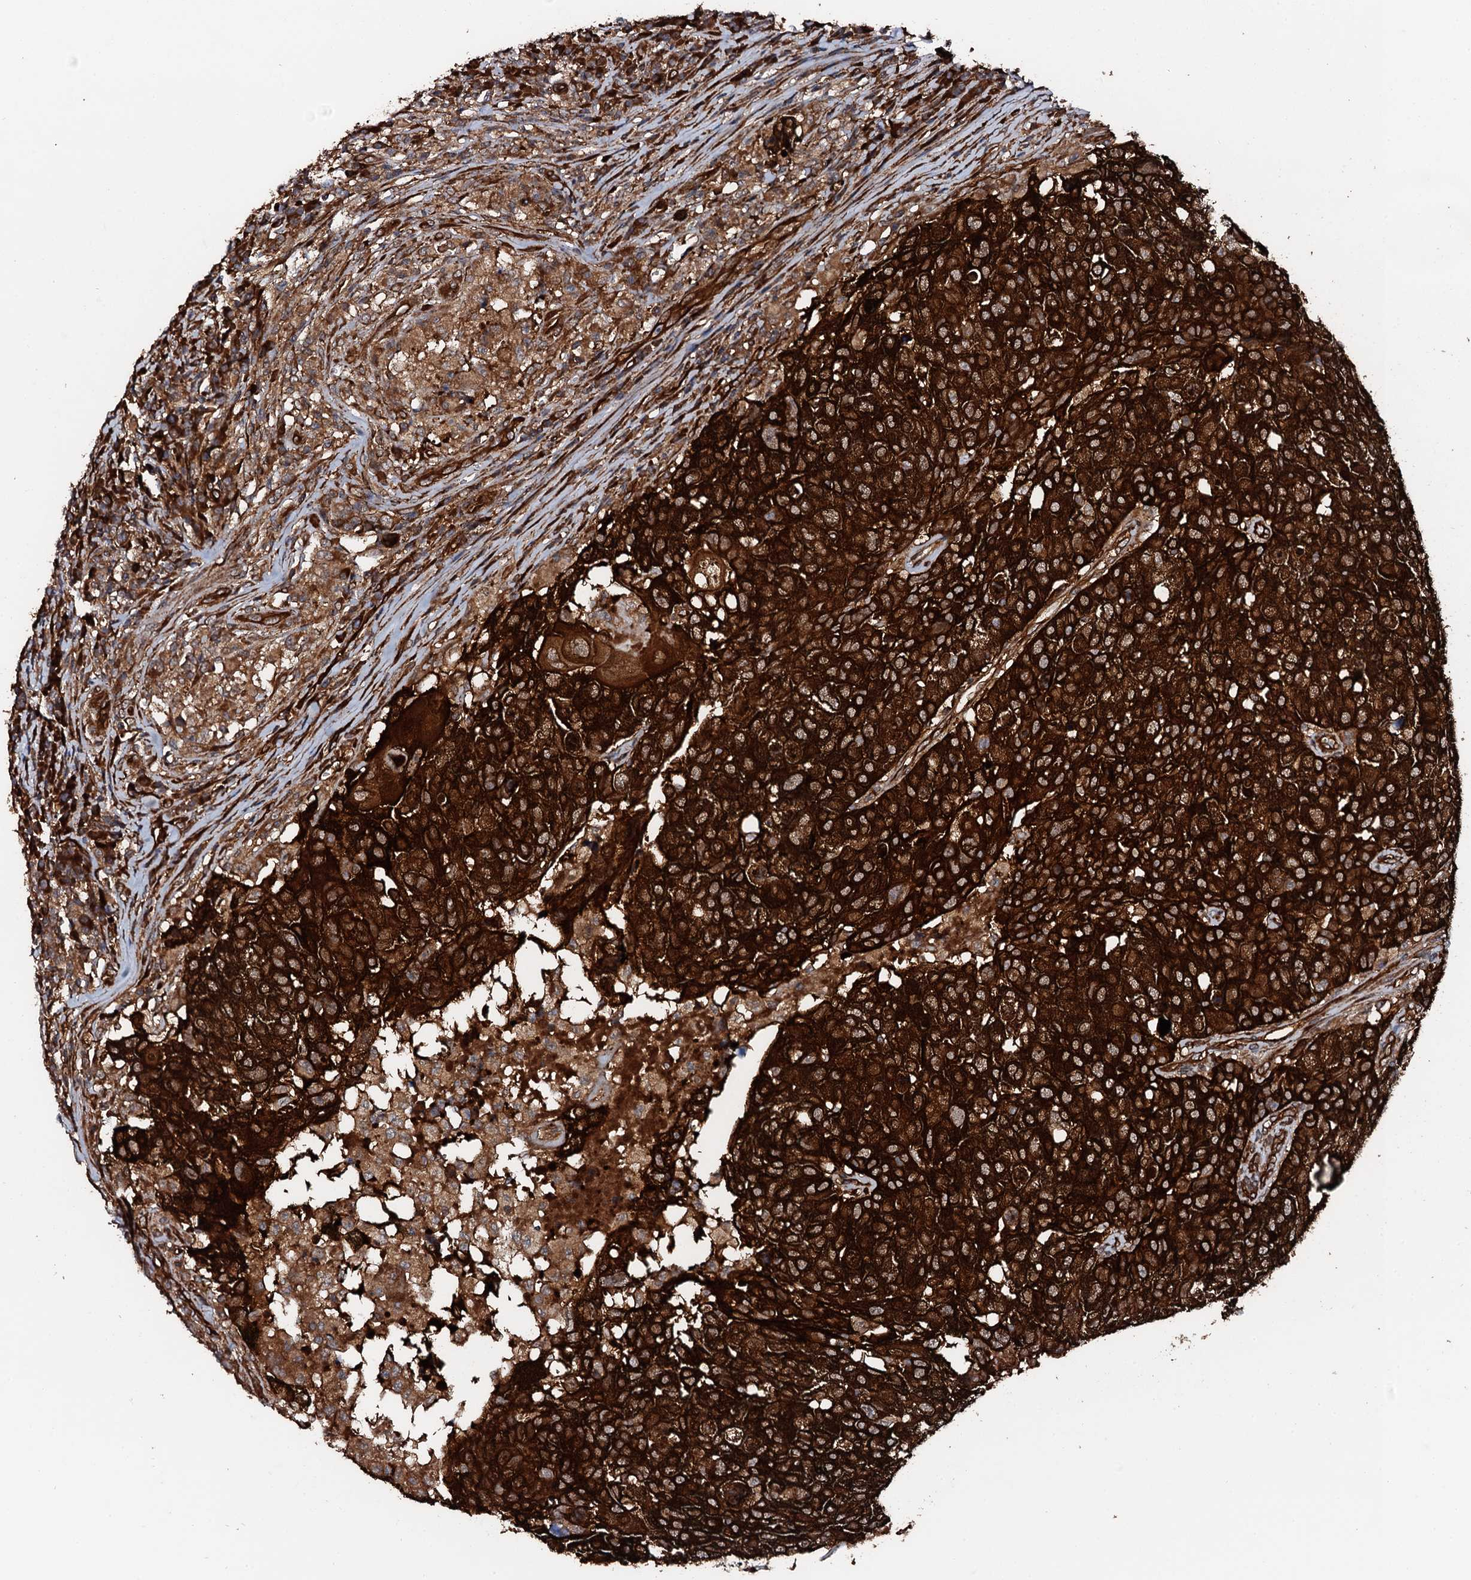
{"staining": {"intensity": "strong", "quantity": ">75%", "location": "cytoplasmic/membranous"}, "tissue": "head and neck cancer", "cell_type": "Tumor cells", "image_type": "cancer", "snomed": [{"axis": "morphology", "description": "Squamous cell carcinoma, NOS"}, {"axis": "topography", "description": "Head-Neck"}], "caption": "Protein expression analysis of human head and neck cancer (squamous cell carcinoma) reveals strong cytoplasmic/membranous staining in approximately >75% of tumor cells.", "gene": "FLYWCH1", "patient": {"sex": "male", "age": 66}}